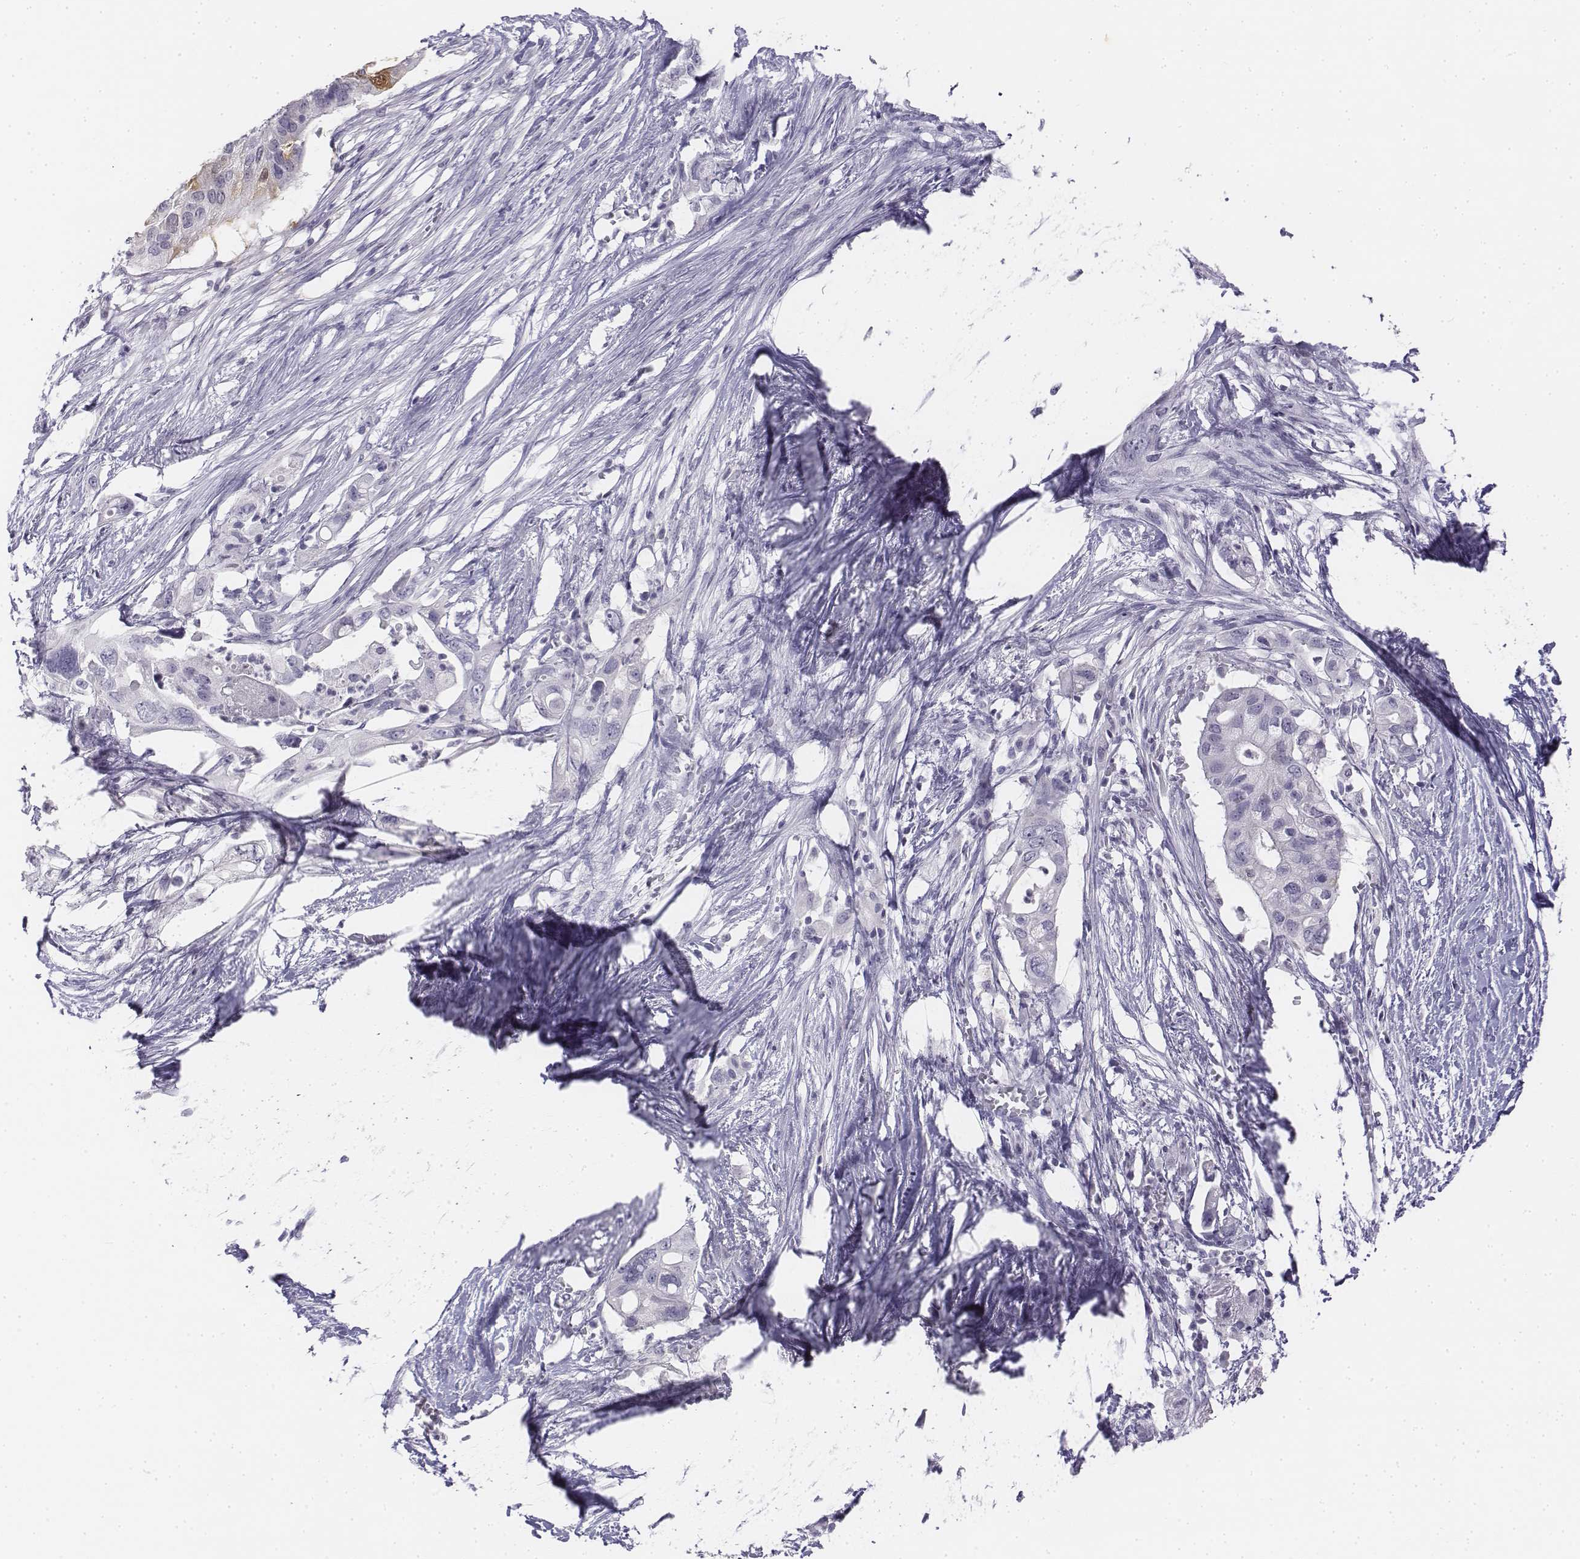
{"staining": {"intensity": "negative", "quantity": "none", "location": "none"}, "tissue": "pancreatic cancer", "cell_type": "Tumor cells", "image_type": "cancer", "snomed": [{"axis": "morphology", "description": "Adenocarcinoma, NOS"}, {"axis": "topography", "description": "Pancreas"}], "caption": "An immunohistochemistry photomicrograph of pancreatic cancer is shown. There is no staining in tumor cells of pancreatic cancer.", "gene": "UCN2", "patient": {"sex": "female", "age": 72}}